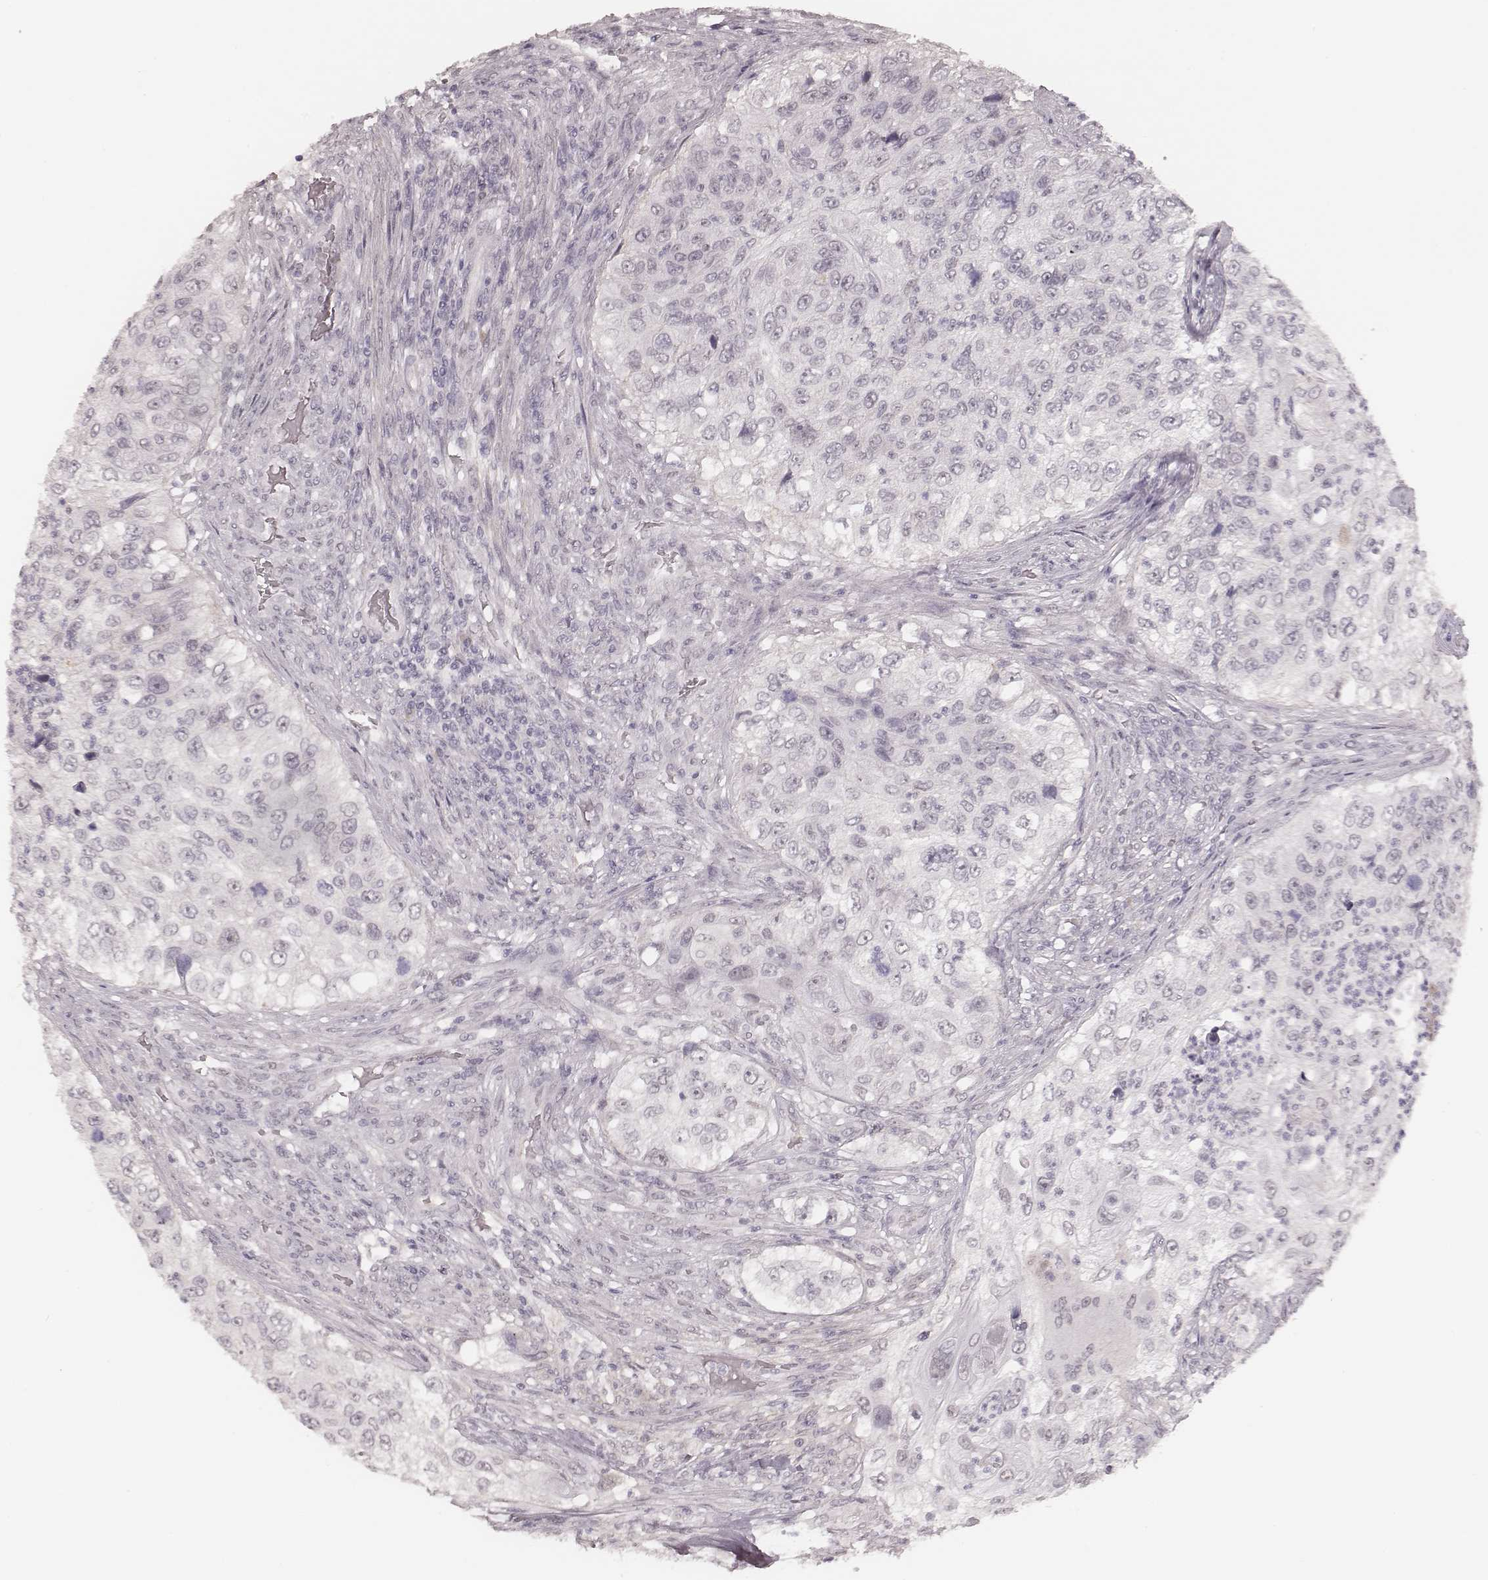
{"staining": {"intensity": "negative", "quantity": "none", "location": "none"}, "tissue": "urothelial cancer", "cell_type": "Tumor cells", "image_type": "cancer", "snomed": [{"axis": "morphology", "description": "Urothelial carcinoma, High grade"}, {"axis": "topography", "description": "Urinary bladder"}], "caption": "DAB (3,3'-diaminobenzidine) immunohistochemical staining of urothelial carcinoma (high-grade) reveals no significant positivity in tumor cells. (DAB immunohistochemistry (IHC) visualized using brightfield microscopy, high magnification).", "gene": "MSX1", "patient": {"sex": "female", "age": 60}}